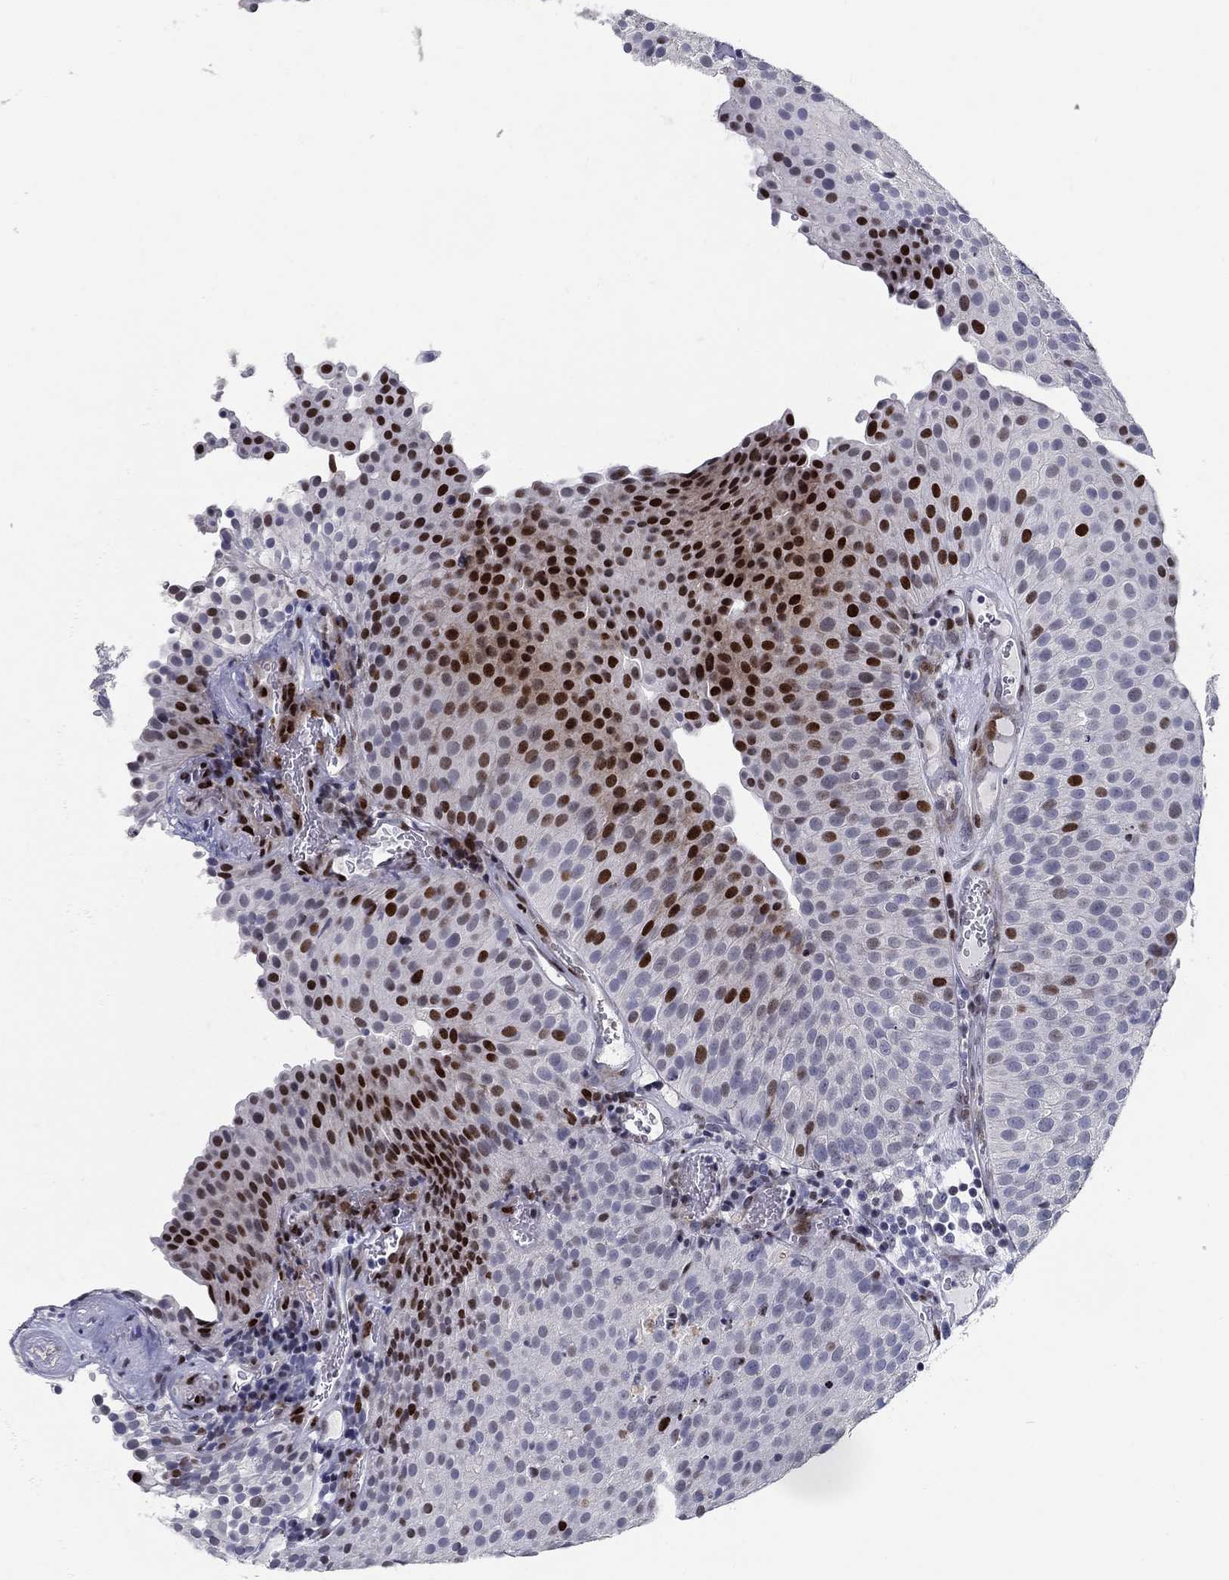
{"staining": {"intensity": "strong", "quantity": "25%-75%", "location": "nuclear"}, "tissue": "urothelial cancer", "cell_type": "Tumor cells", "image_type": "cancer", "snomed": [{"axis": "morphology", "description": "Urothelial carcinoma, Low grade"}, {"axis": "topography", "description": "Urinary bladder"}], "caption": "Urothelial cancer was stained to show a protein in brown. There is high levels of strong nuclear staining in approximately 25%-75% of tumor cells.", "gene": "RAPGEF5", "patient": {"sex": "female", "age": 87}}